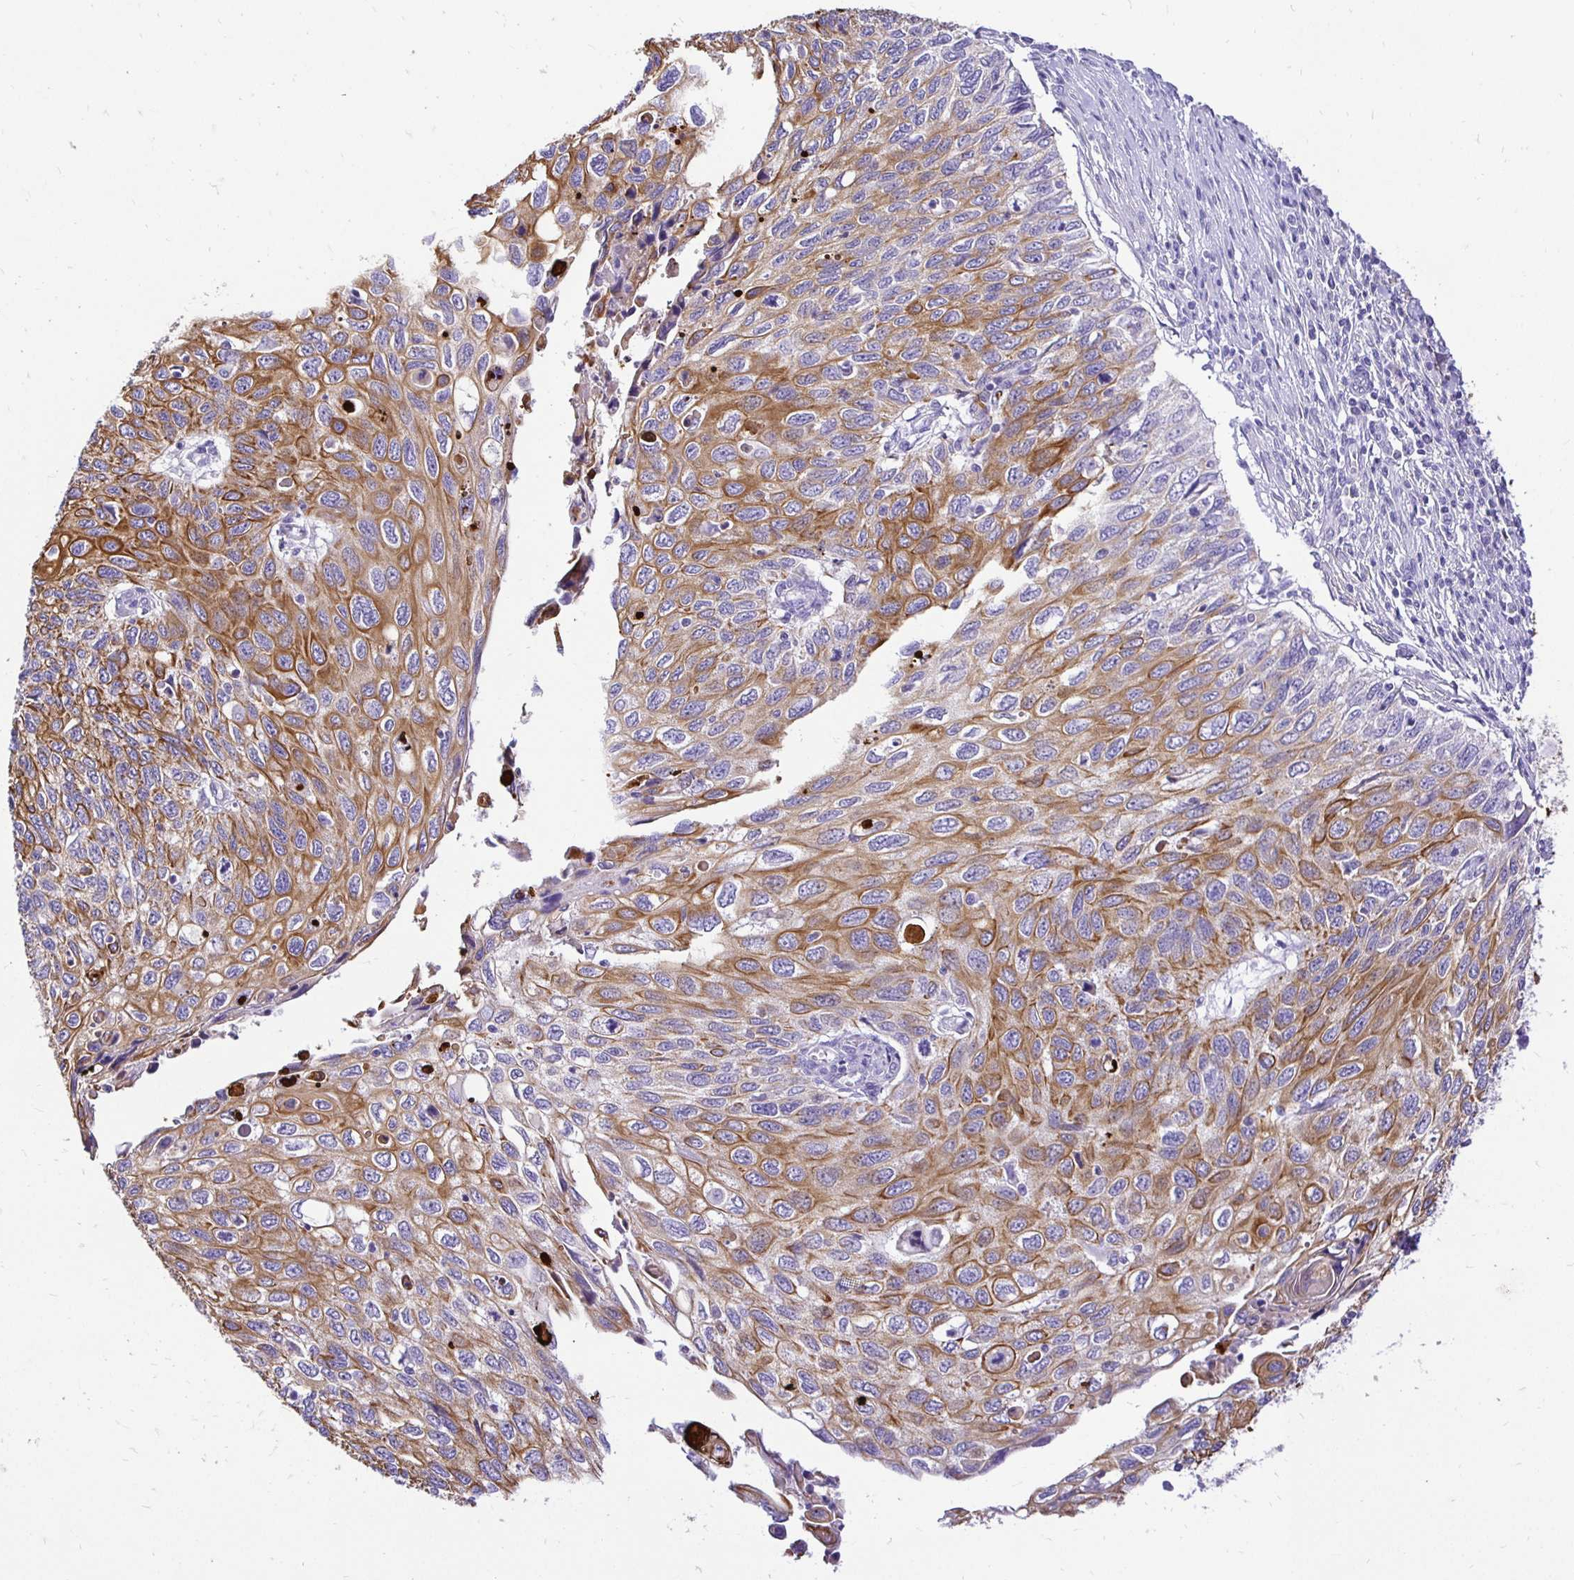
{"staining": {"intensity": "moderate", "quantity": ">75%", "location": "cytoplasmic/membranous"}, "tissue": "cervical cancer", "cell_type": "Tumor cells", "image_type": "cancer", "snomed": [{"axis": "morphology", "description": "Squamous cell carcinoma, NOS"}, {"axis": "topography", "description": "Cervix"}], "caption": "This micrograph shows IHC staining of human squamous cell carcinoma (cervical), with medium moderate cytoplasmic/membranous staining in about >75% of tumor cells.", "gene": "TAF1D", "patient": {"sex": "female", "age": 70}}